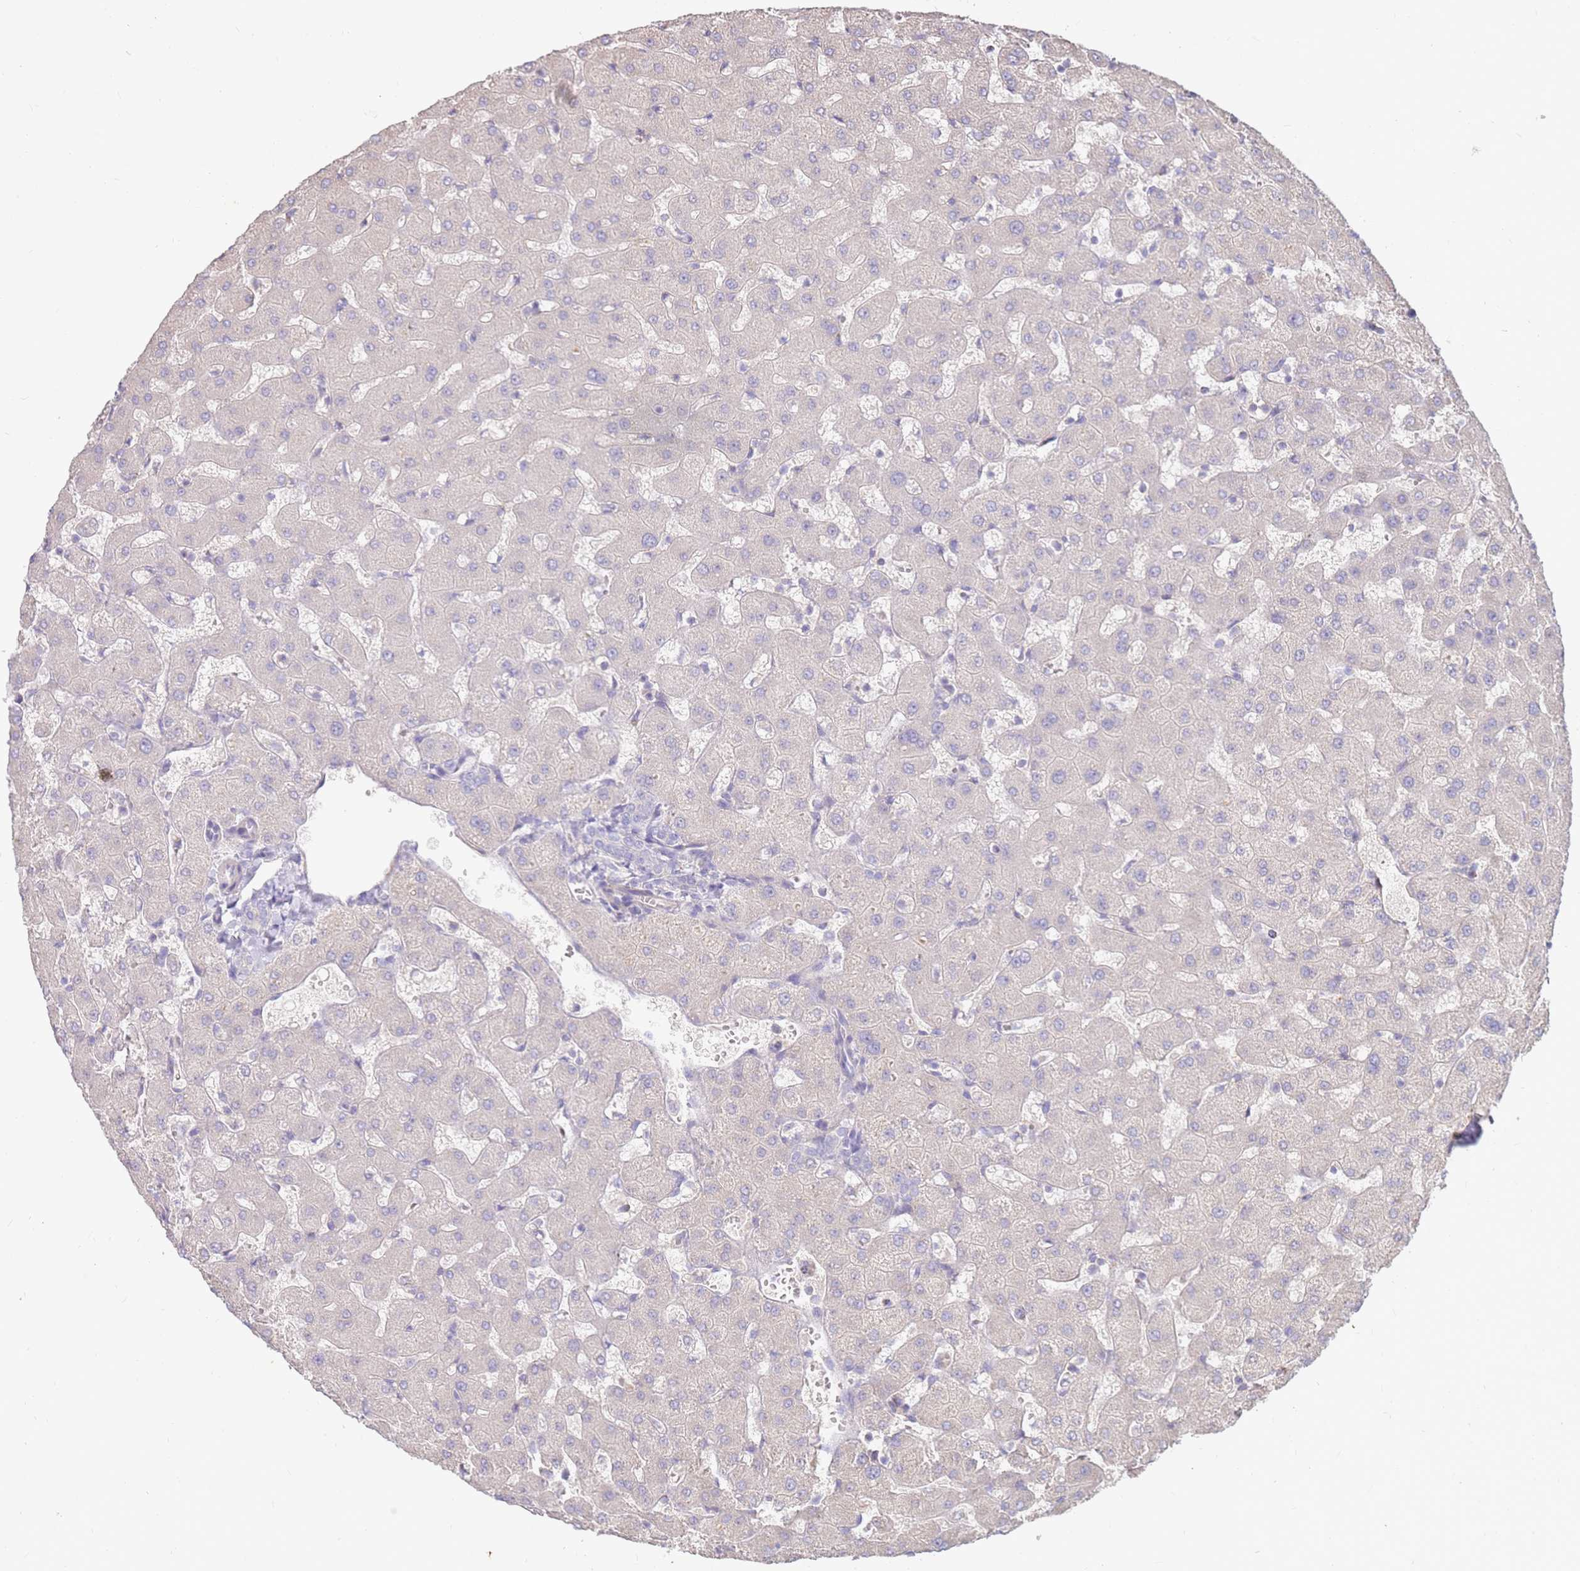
{"staining": {"intensity": "negative", "quantity": "none", "location": "none"}, "tissue": "liver", "cell_type": "Cholangiocytes", "image_type": "normal", "snomed": [{"axis": "morphology", "description": "Normal tissue, NOS"}, {"axis": "topography", "description": "Liver"}], "caption": "Protein analysis of unremarkable liver shows no significant staining in cholangiocytes.", "gene": "SLC44A4", "patient": {"sex": "female", "age": 63}}